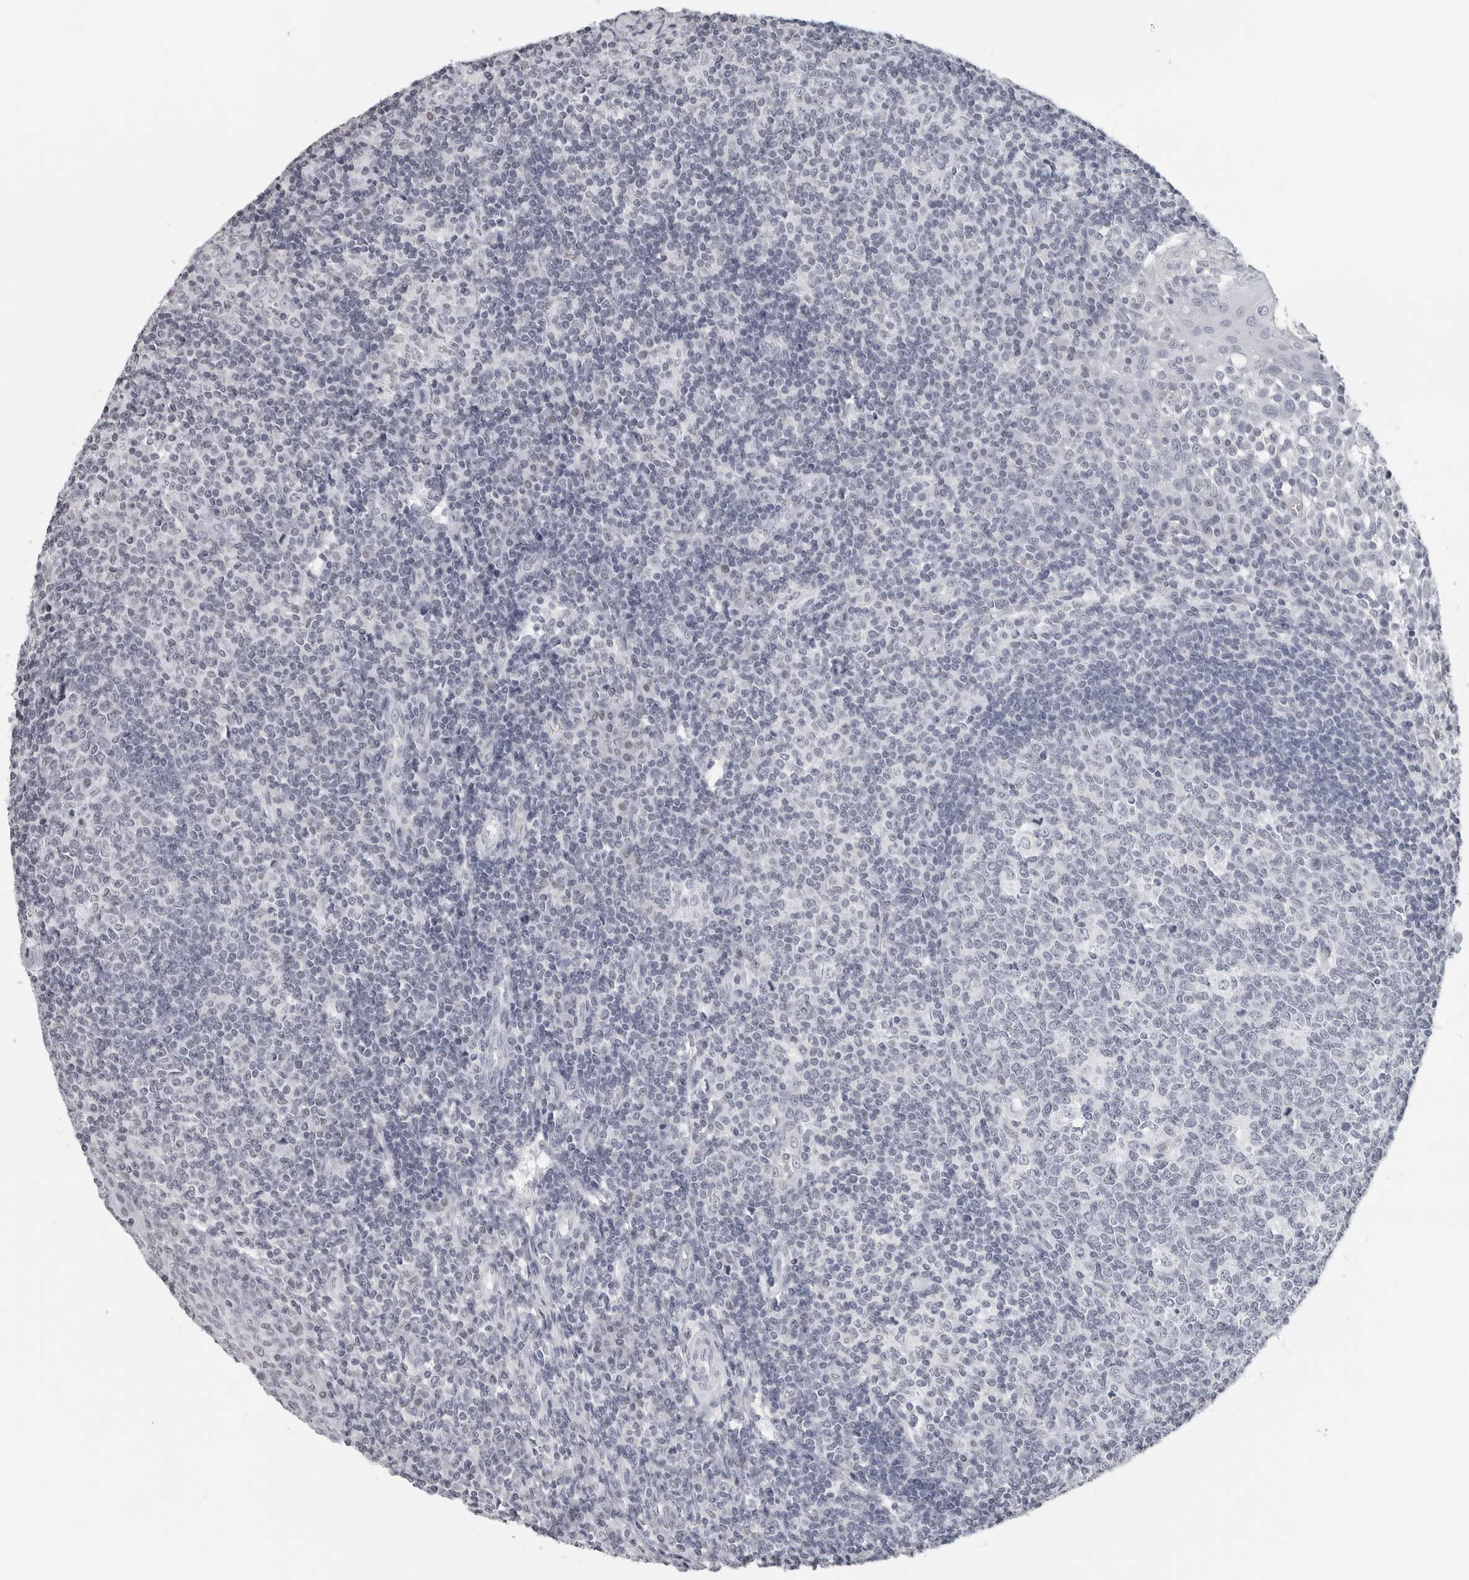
{"staining": {"intensity": "negative", "quantity": "none", "location": "none"}, "tissue": "tonsil", "cell_type": "Germinal center cells", "image_type": "normal", "snomed": [{"axis": "morphology", "description": "Normal tissue, NOS"}, {"axis": "topography", "description": "Tonsil"}], "caption": "Immunohistochemical staining of normal tonsil demonstrates no significant expression in germinal center cells. Nuclei are stained in blue.", "gene": "FLG2", "patient": {"sex": "female", "age": 19}}